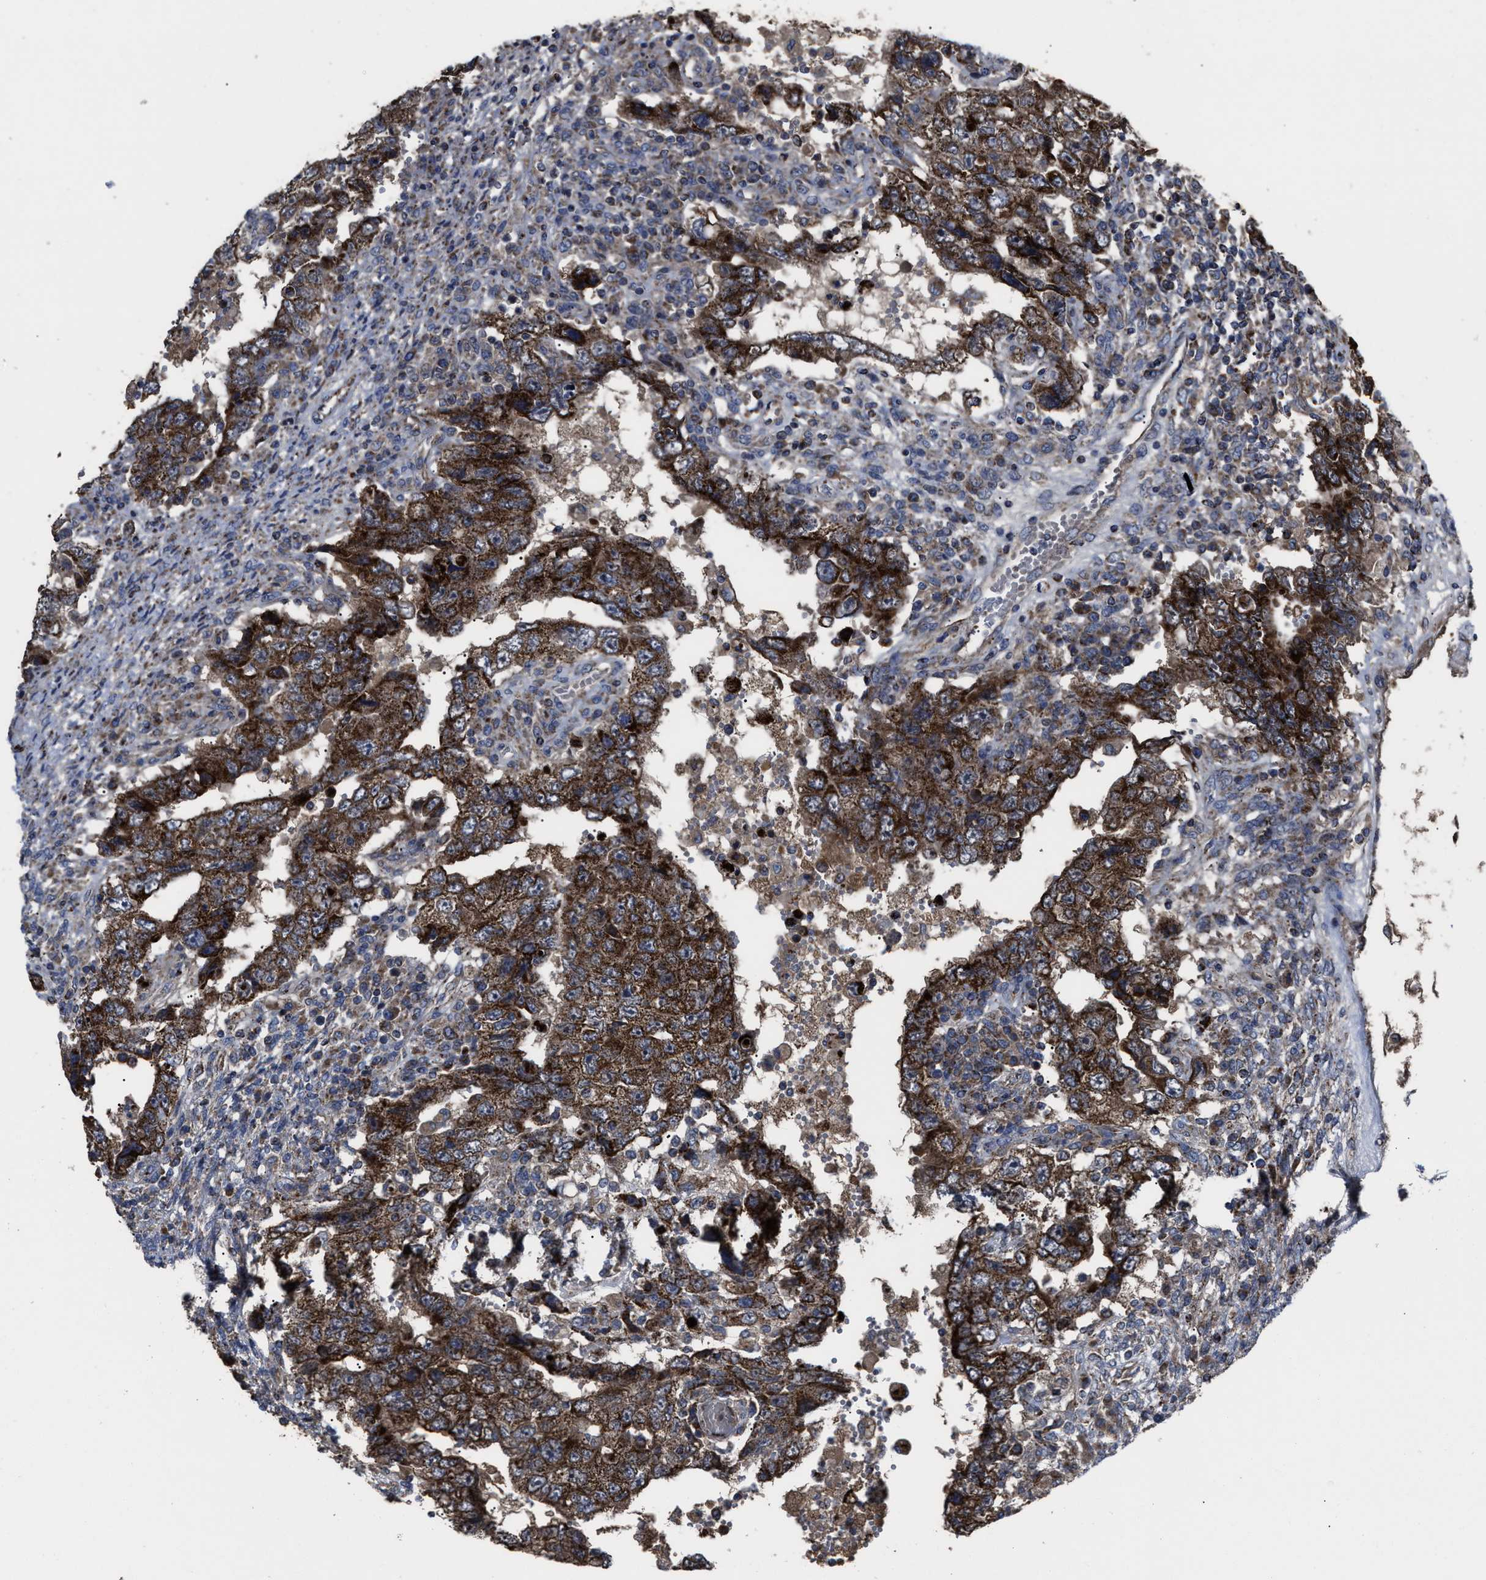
{"staining": {"intensity": "strong", "quantity": ">75%", "location": "cytoplasmic/membranous"}, "tissue": "testis cancer", "cell_type": "Tumor cells", "image_type": "cancer", "snomed": [{"axis": "morphology", "description": "Carcinoma, Embryonal, NOS"}, {"axis": "topography", "description": "Testis"}], "caption": "Brown immunohistochemical staining in embryonal carcinoma (testis) displays strong cytoplasmic/membranous staining in about >75% of tumor cells. (Brightfield microscopy of DAB IHC at high magnification).", "gene": "PASK", "patient": {"sex": "male", "age": 26}}